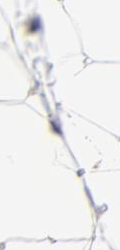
{"staining": {"intensity": "negative", "quantity": "none", "location": "none"}, "tissue": "adipose tissue", "cell_type": "Adipocytes", "image_type": "normal", "snomed": [{"axis": "morphology", "description": "Normal tissue, NOS"}, {"axis": "morphology", "description": "Duct carcinoma"}, {"axis": "topography", "description": "Breast"}, {"axis": "topography", "description": "Adipose tissue"}], "caption": "An IHC photomicrograph of unremarkable adipose tissue is shown. There is no staining in adipocytes of adipose tissue. Nuclei are stained in blue.", "gene": "TXNL1", "patient": {"sex": "female", "age": 37}}